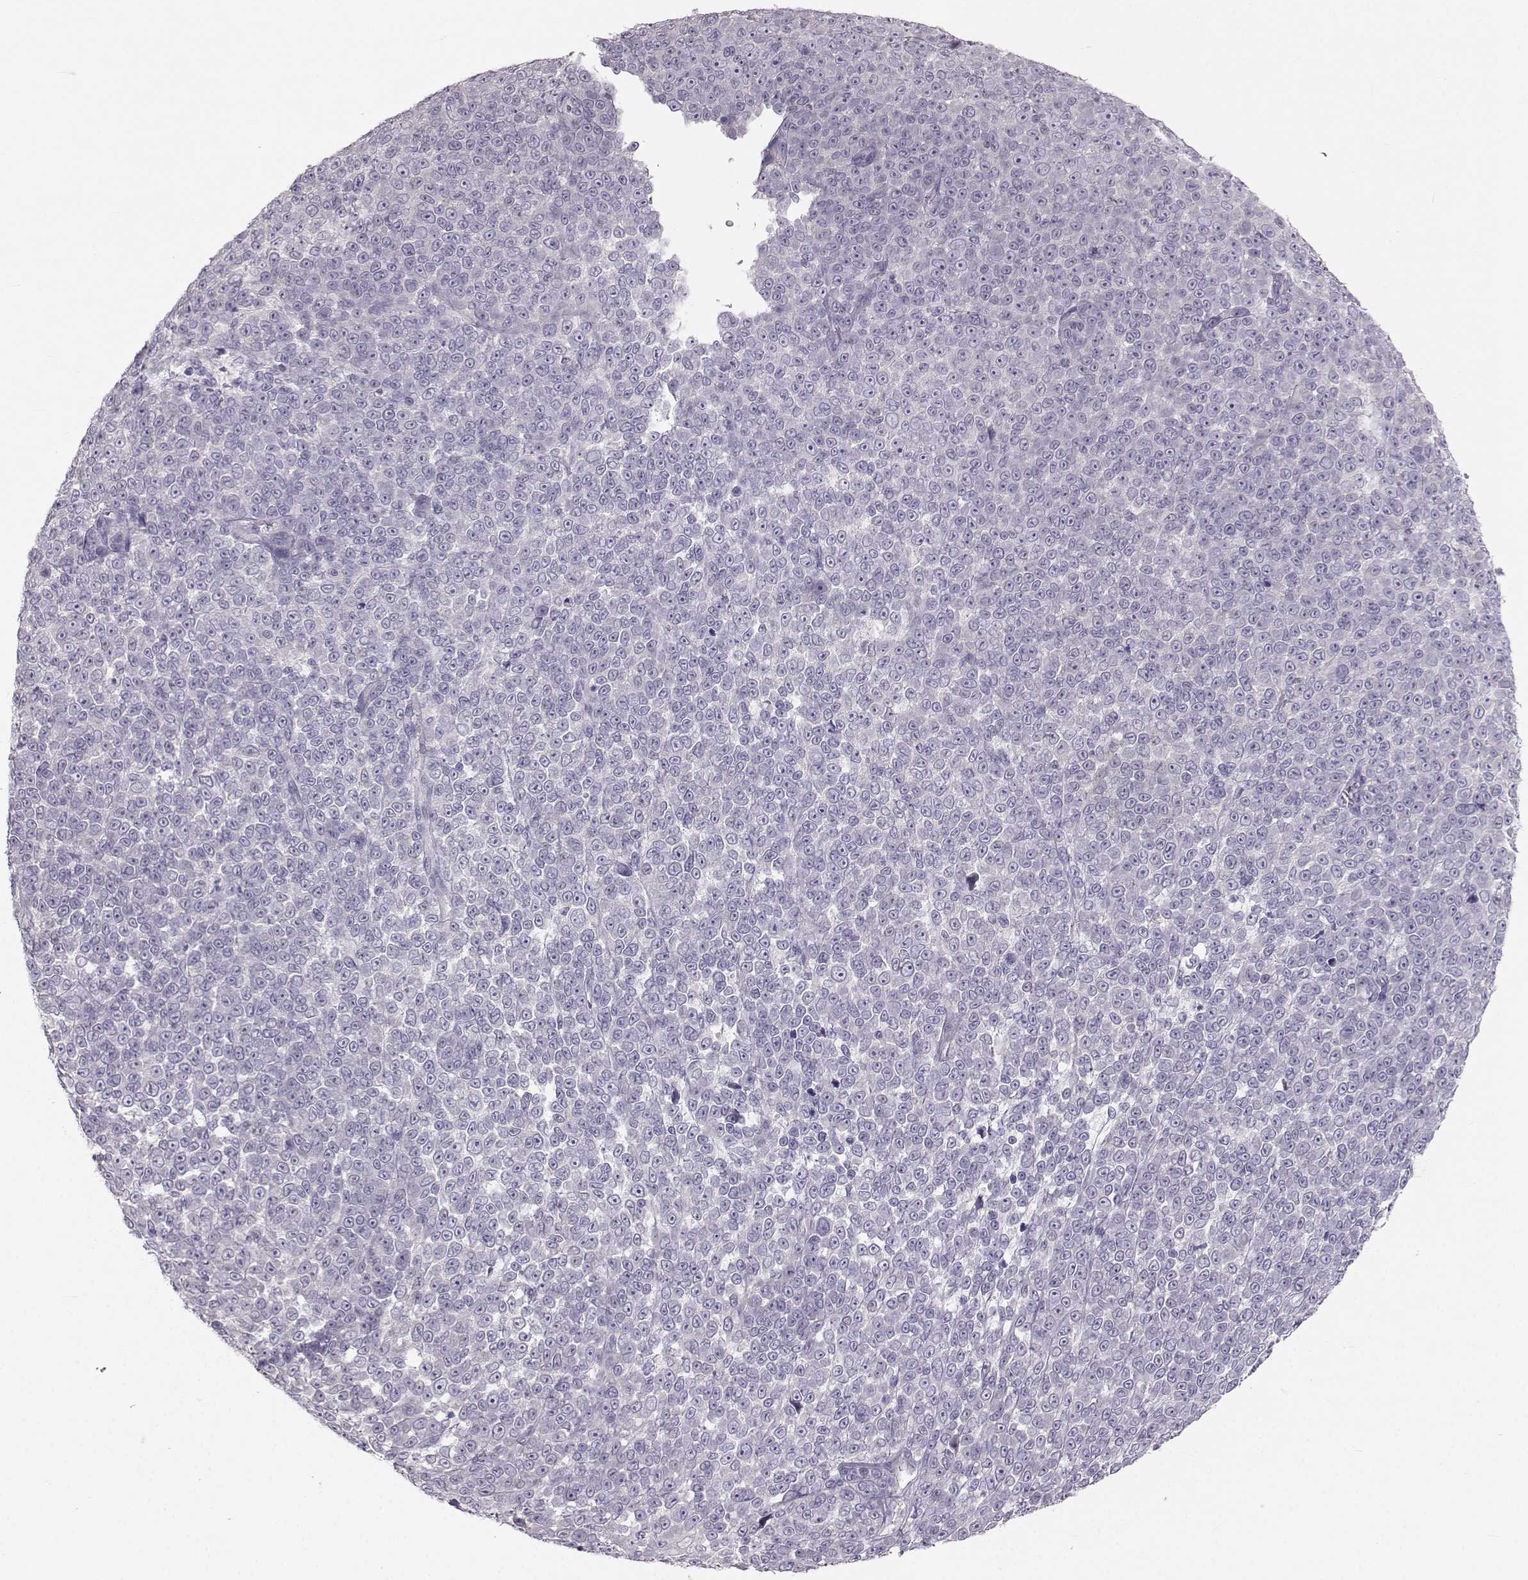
{"staining": {"intensity": "negative", "quantity": "none", "location": "none"}, "tissue": "melanoma", "cell_type": "Tumor cells", "image_type": "cancer", "snomed": [{"axis": "morphology", "description": "Malignant melanoma, NOS"}, {"axis": "topography", "description": "Skin"}], "caption": "Immunohistochemical staining of human melanoma displays no significant staining in tumor cells.", "gene": "OIP5", "patient": {"sex": "female", "age": 95}}